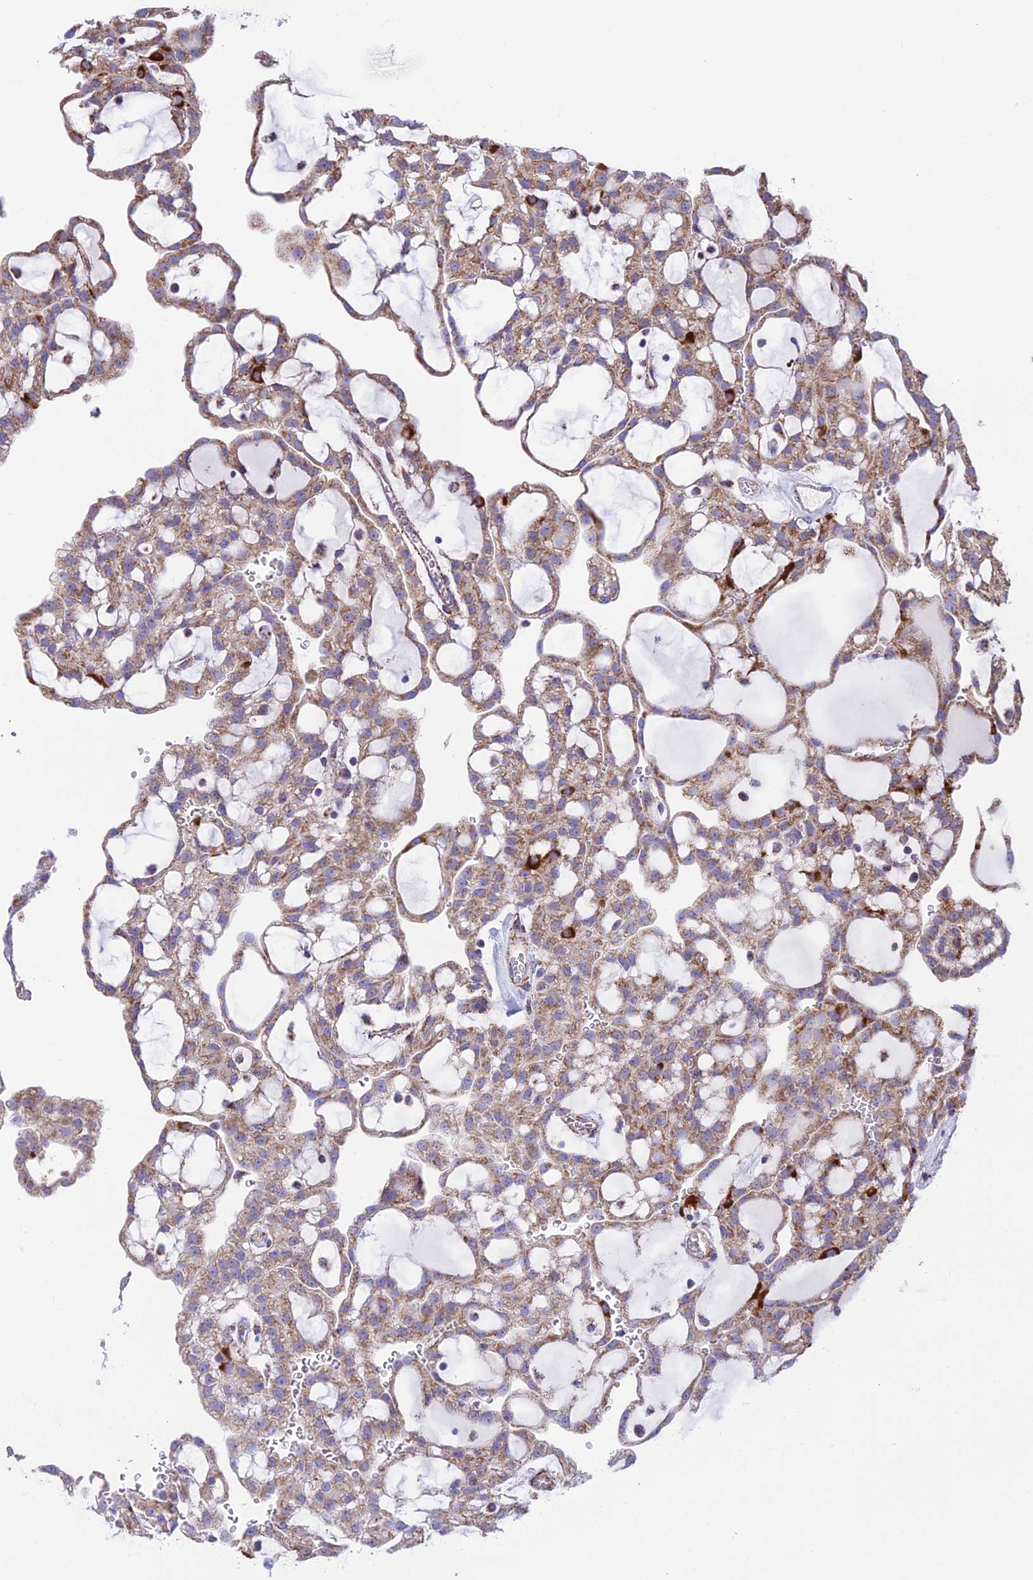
{"staining": {"intensity": "moderate", "quantity": ">75%", "location": "cytoplasmic/membranous"}, "tissue": "renal cancer", "cell_type": "Tumor cells", "image_type": "cancer", "snomed": [{"axis": "morphology", "description": "Adenocarcinoma, NOS"}, {"axis": "topography", "description": "Kidney"}], "caption": "A brown stain labels moderate cytoplasmic/membranous positivity of a protein in human adenocarcinoma (renal) tumor cells. Nuclei are stained in blue.", "gene": "HSDL2", "patient": {"sex": "male", "age": 63}}